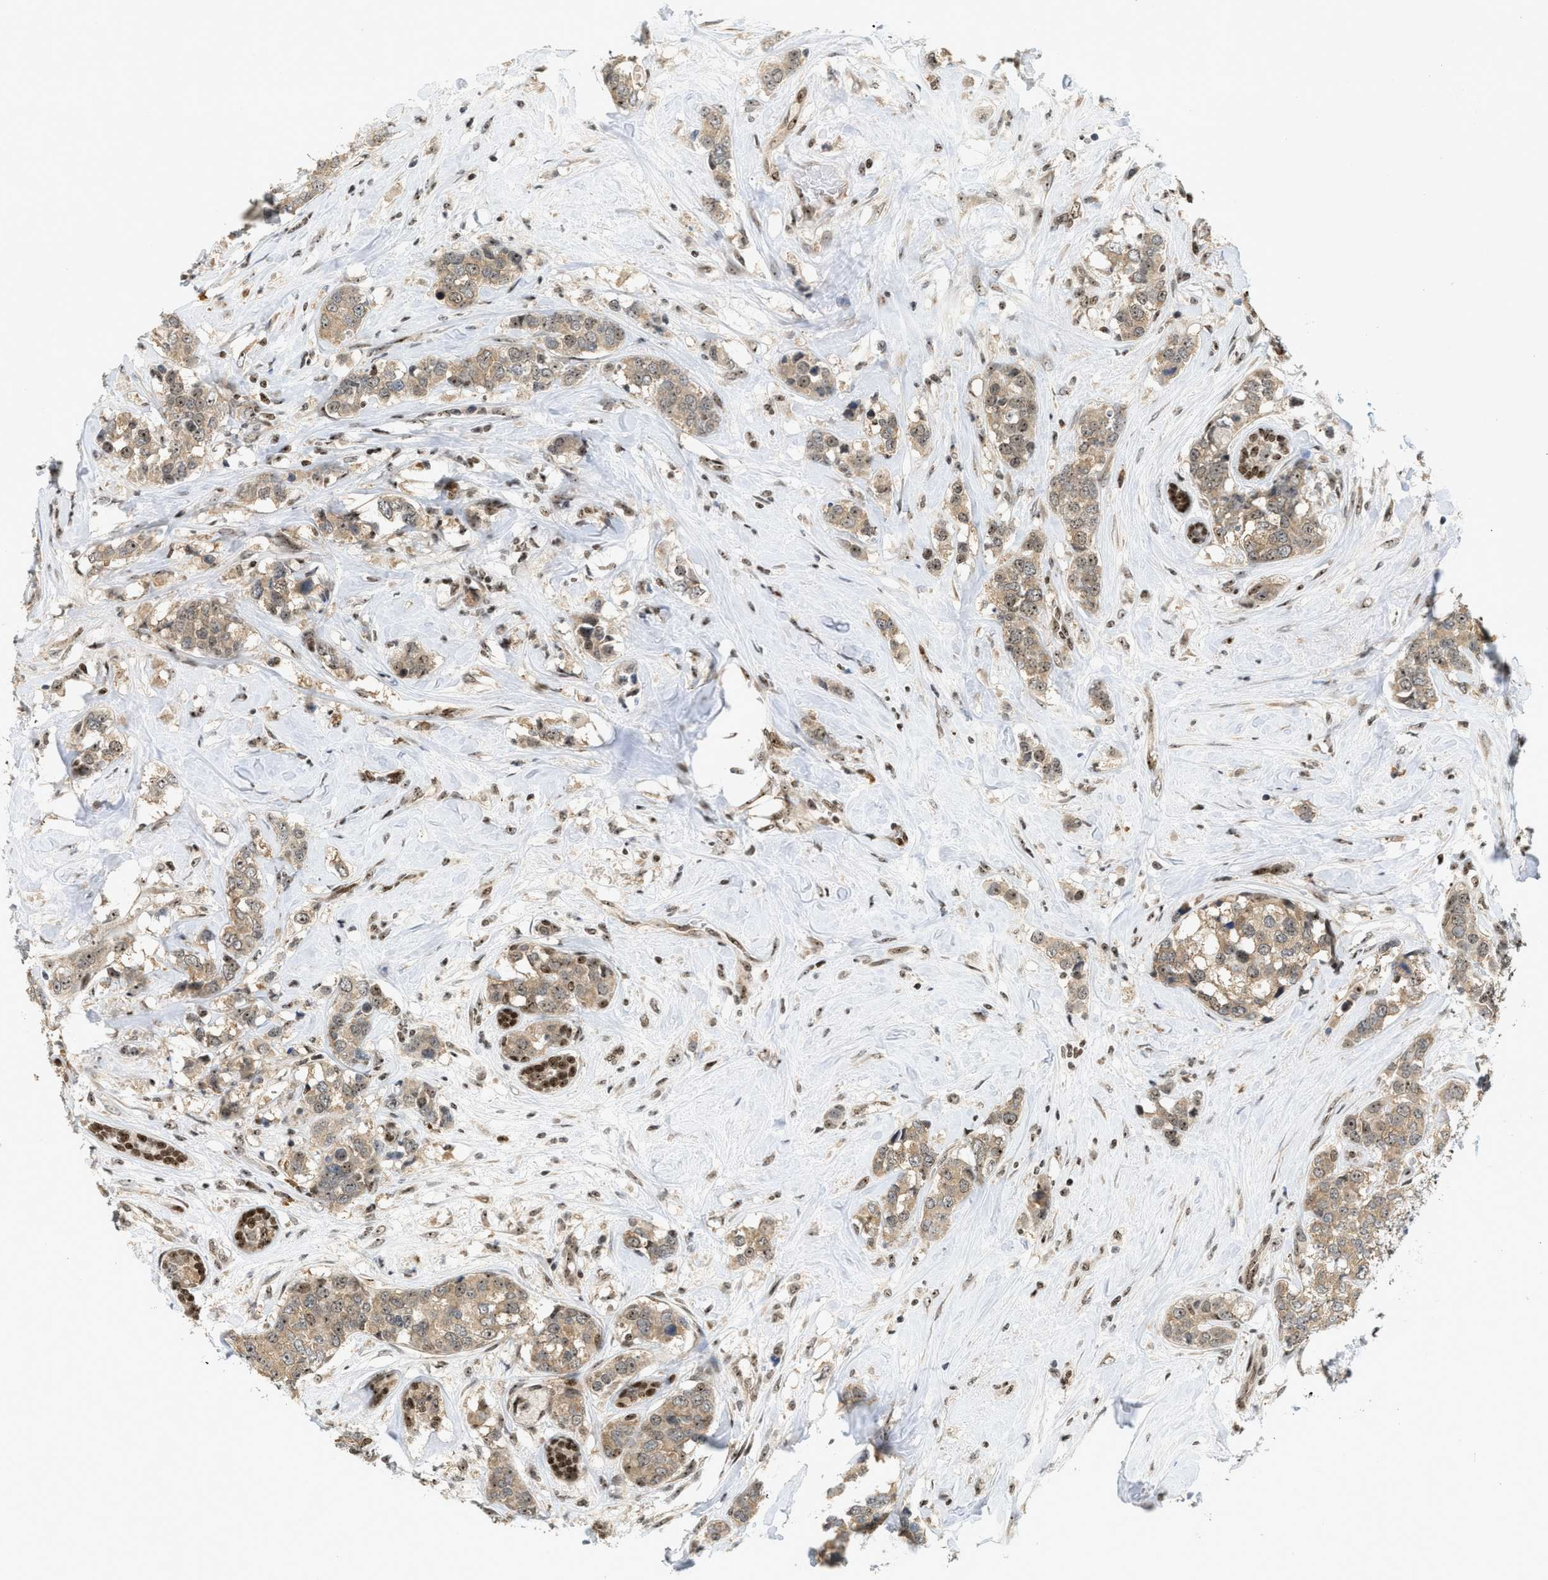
{"staining": {"intensity": "moderate", "quantity": ">75%", "location": "cytoplasmic/membranous,nuclear"}, "tissue": "breast cancer", "cell_type": "Tumor cells", "image_type": "cancer", "snomed": [{"axis": "morphology", "description": "Lobular carcinoma"}, {"axis": "topography", "description": "Breast"}], "caption": "An image of human breast lobular carcinoma stained for a protein demonstrates moderate cytoplasmic/membranous and nuclear brown staining in tumor cells. (brown staining indicates protein expression, while blue staining denotes nuclei).", "gene": "ZNF22", "patient": {"sex": "female", "age": 59}}